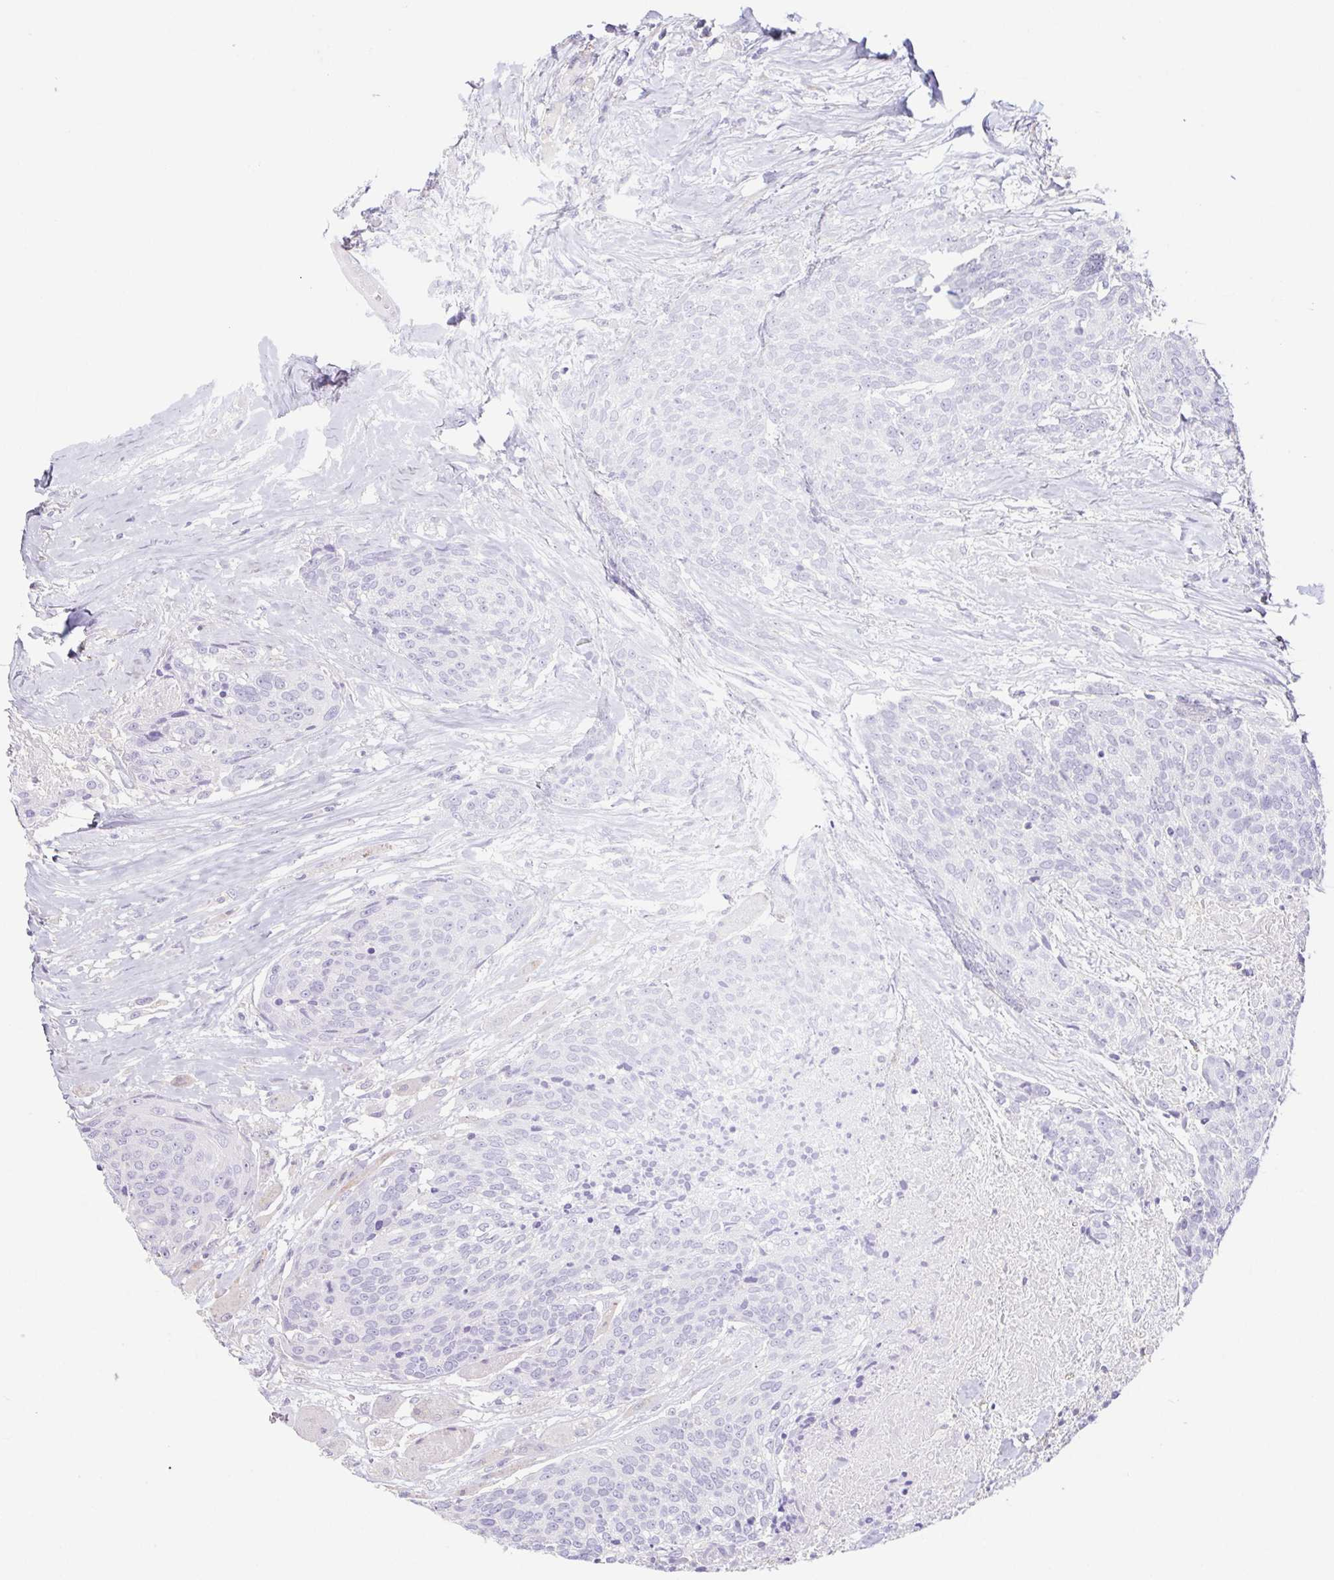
{"staining": {"intensity": "negative", "quantity": "none", "location": "none"}, "tissue": "head and neck cancer", "cell_type": "Tumor cells", "image_type": "cancer", "snomed": [{"axis": "morphology", "description": "Squamous cell carcinoma, NOS"}, {"axis": "topography", "description": "Oral tissue"}, {"axis": "topography", "description": "Head-Neck"}], "caption": "Tumor cells are negative for brown protein staining in head and neck cancer.", "gene": "HDGFL1", "patient": {"sex": "male", "age": 64}}